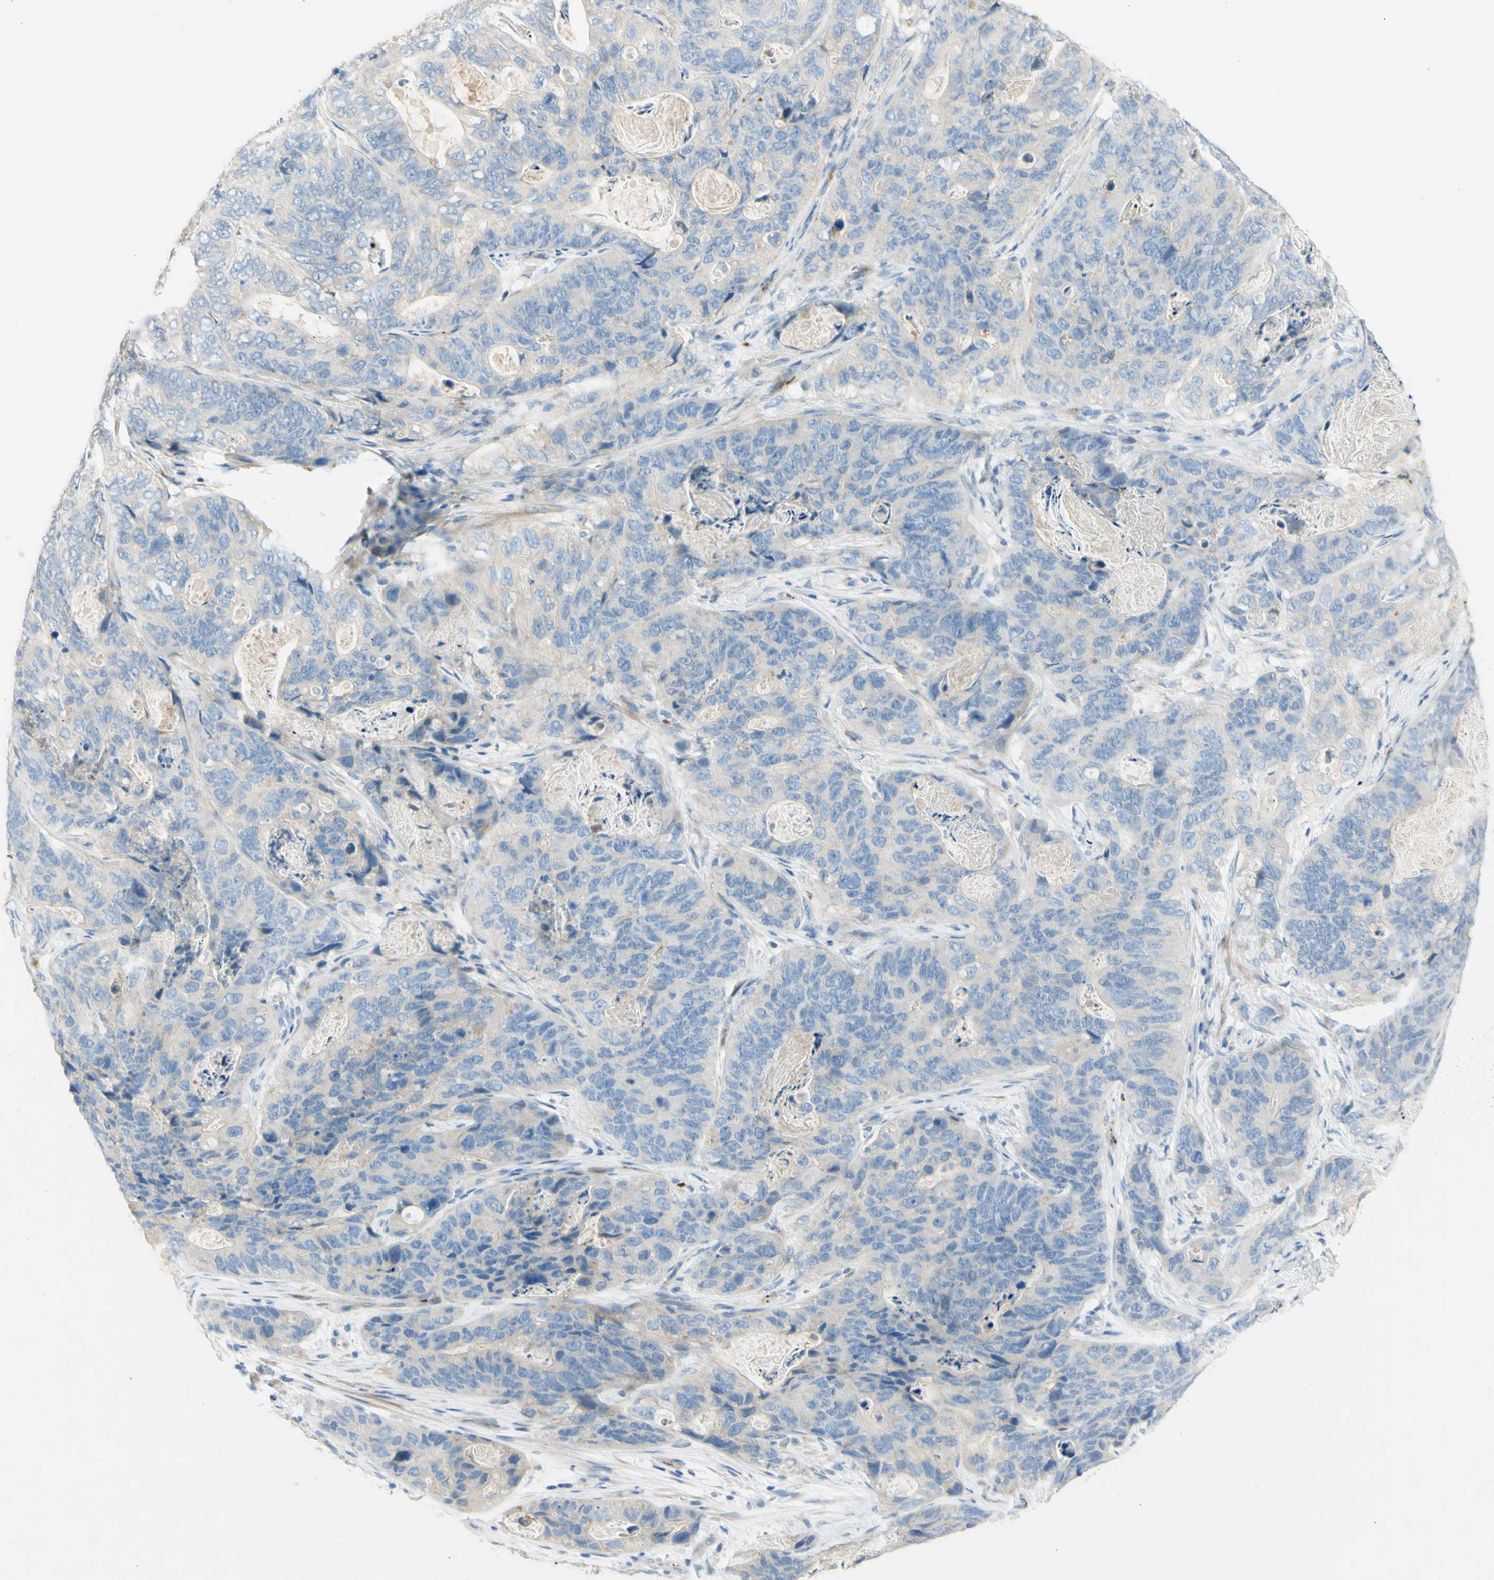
{"staining": {"intensity": "weak", "quantity": "<25%", "location": "cytoplasmic/membranous"}, "tissue": "stomach cancer", "cell_type": "Tumor cells", "image_type": "cancer", "snomed": [{"axis": "morphology", "description": "Adenocarcinoma, NOS"}, {"axis": "topography", "description": "Stomach"}], "caption": "Immunohistochemistry histopathology image of human adenocarcinoma (stomach) stained for a protein (brown), which demonstrates no expression in tumor cells.", "gene": "GAN", "patient": {"sex": "female", "age": 89}}